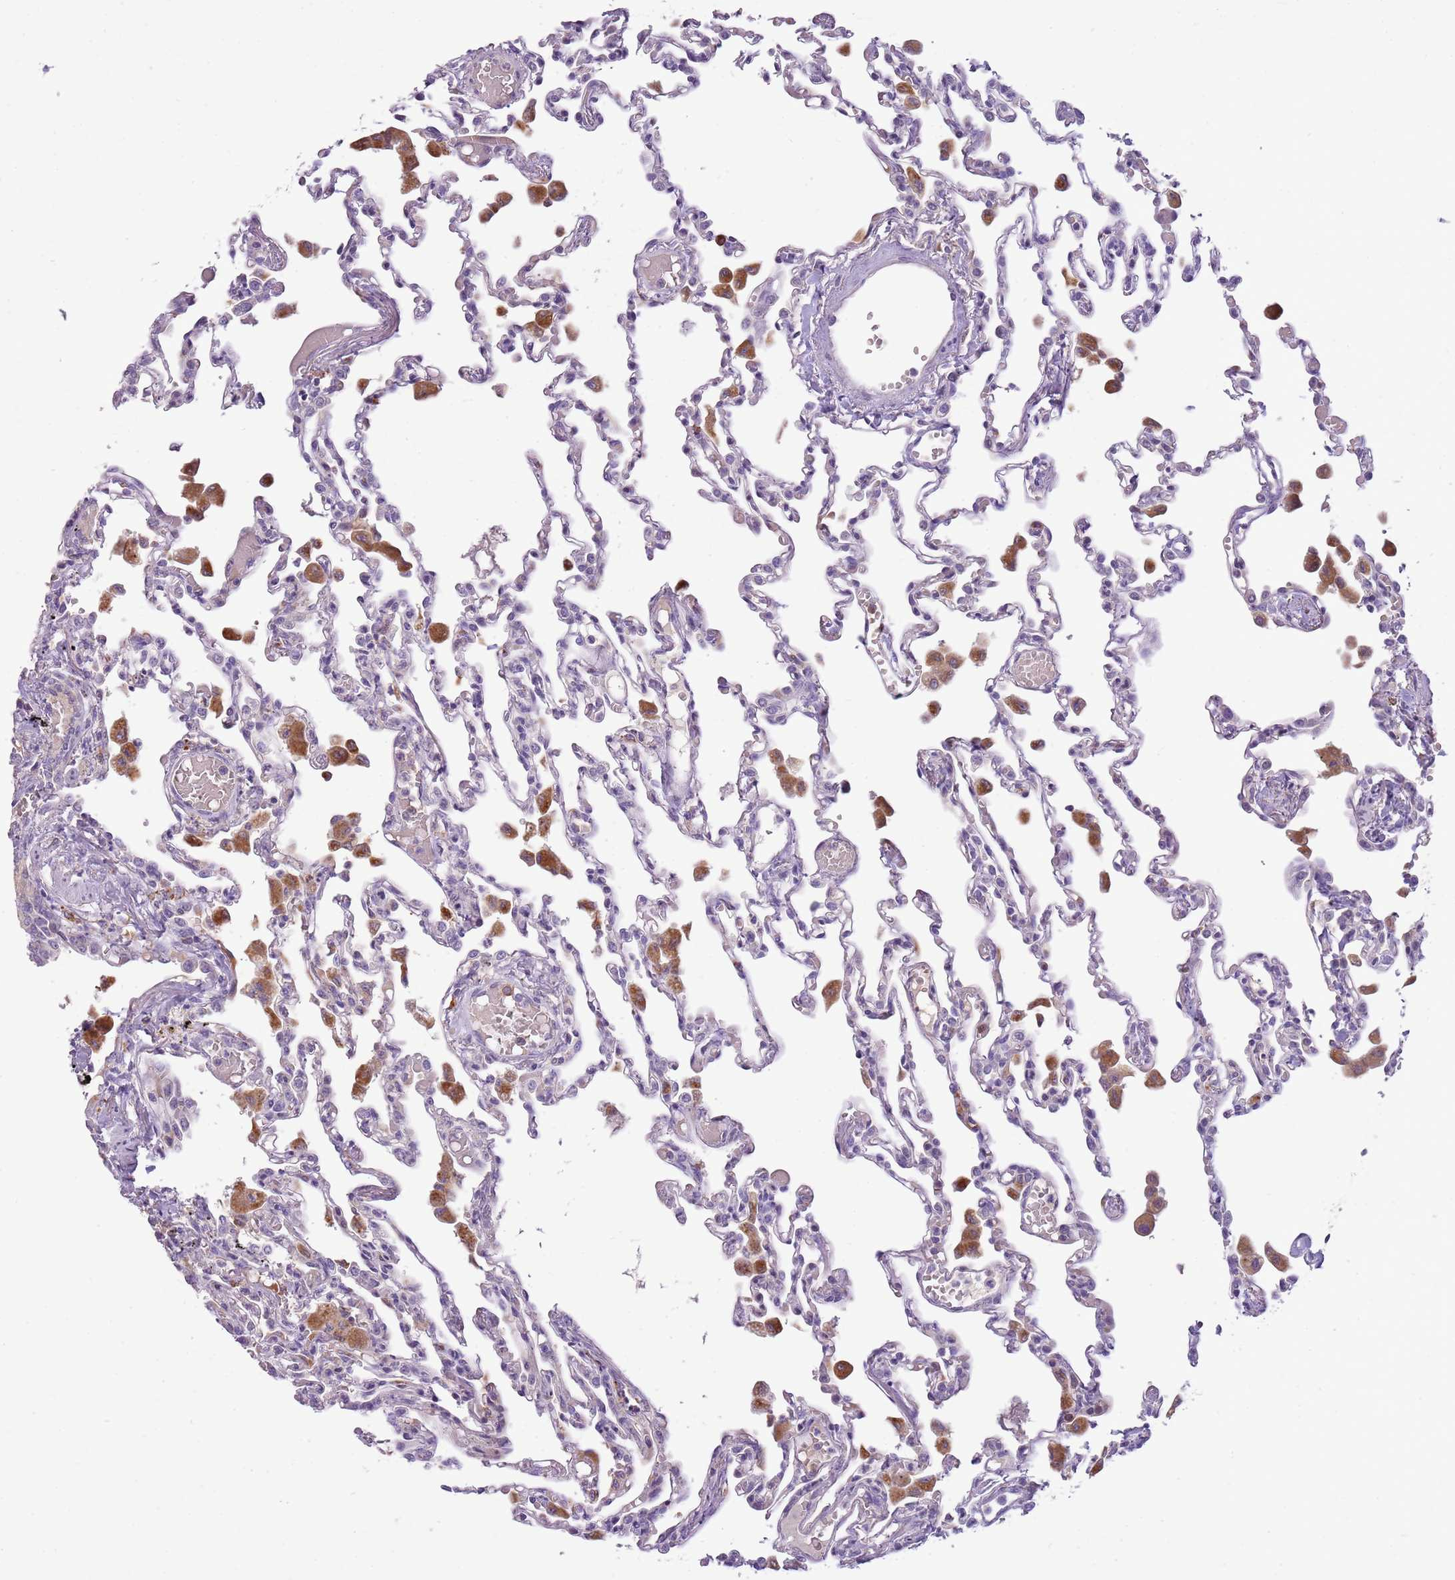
{"staining": {"intensity": "weak", "quantity": "<25%", "location": "cytoplasmic/membranous"}, "tissue": "lung", "cell_type": "Alveolar cells", "image_type": "normal", "snomed": [{"axis": "morphology", "description": "Normal tissue, NOS"}, {"axis": "topography", "description": "Bronchus"}, {"axis": "topography", "description": "Lung"}], "caption": "Unremarkable lung was stained to show a protein in brown. There is no significant expression in alveolar cells.", "gene": "SCAMP5", "patient": {"sex": "female", "age": 49}}